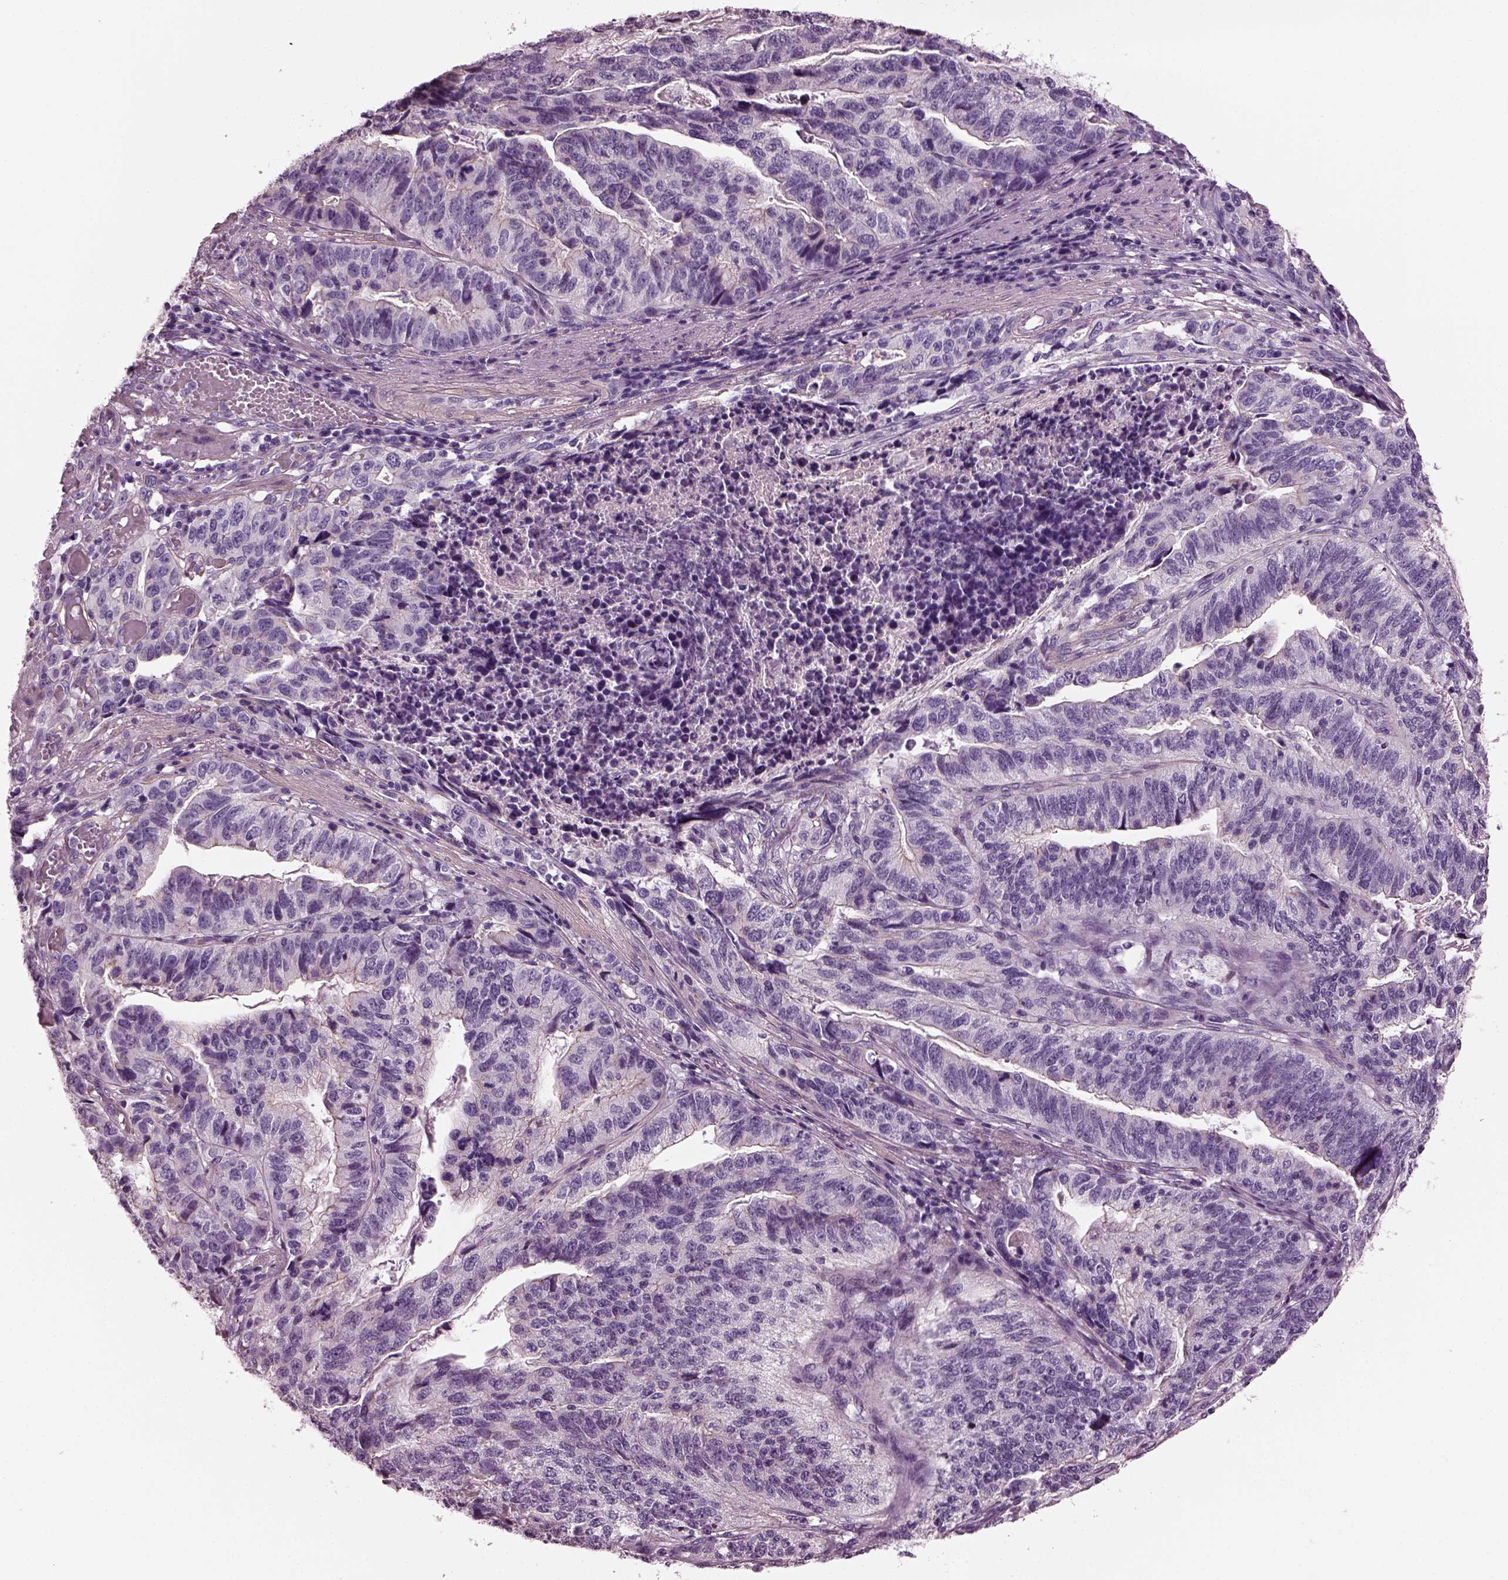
{"staining": {"intensity": "negative", "quantity": "none", "location": "none"}, "tissue": "stomach cancer", "cell_type": "Tumor cells", "image_type": "cancer", "snomed": [{"axis": "morphology", "description": "Adenocarcinoma, NOS"}, {"axis": "topography", "description": "Stomach, upper"}], "caption": "High power microscopy histopathology image of an immunohistochemistry photomicrograph of stomach cancer (adenocarcinoma), revealing no significant staining in tumor cells.", "gene": "BFSP1", "patient": {"sex": "female", "age": 67}}